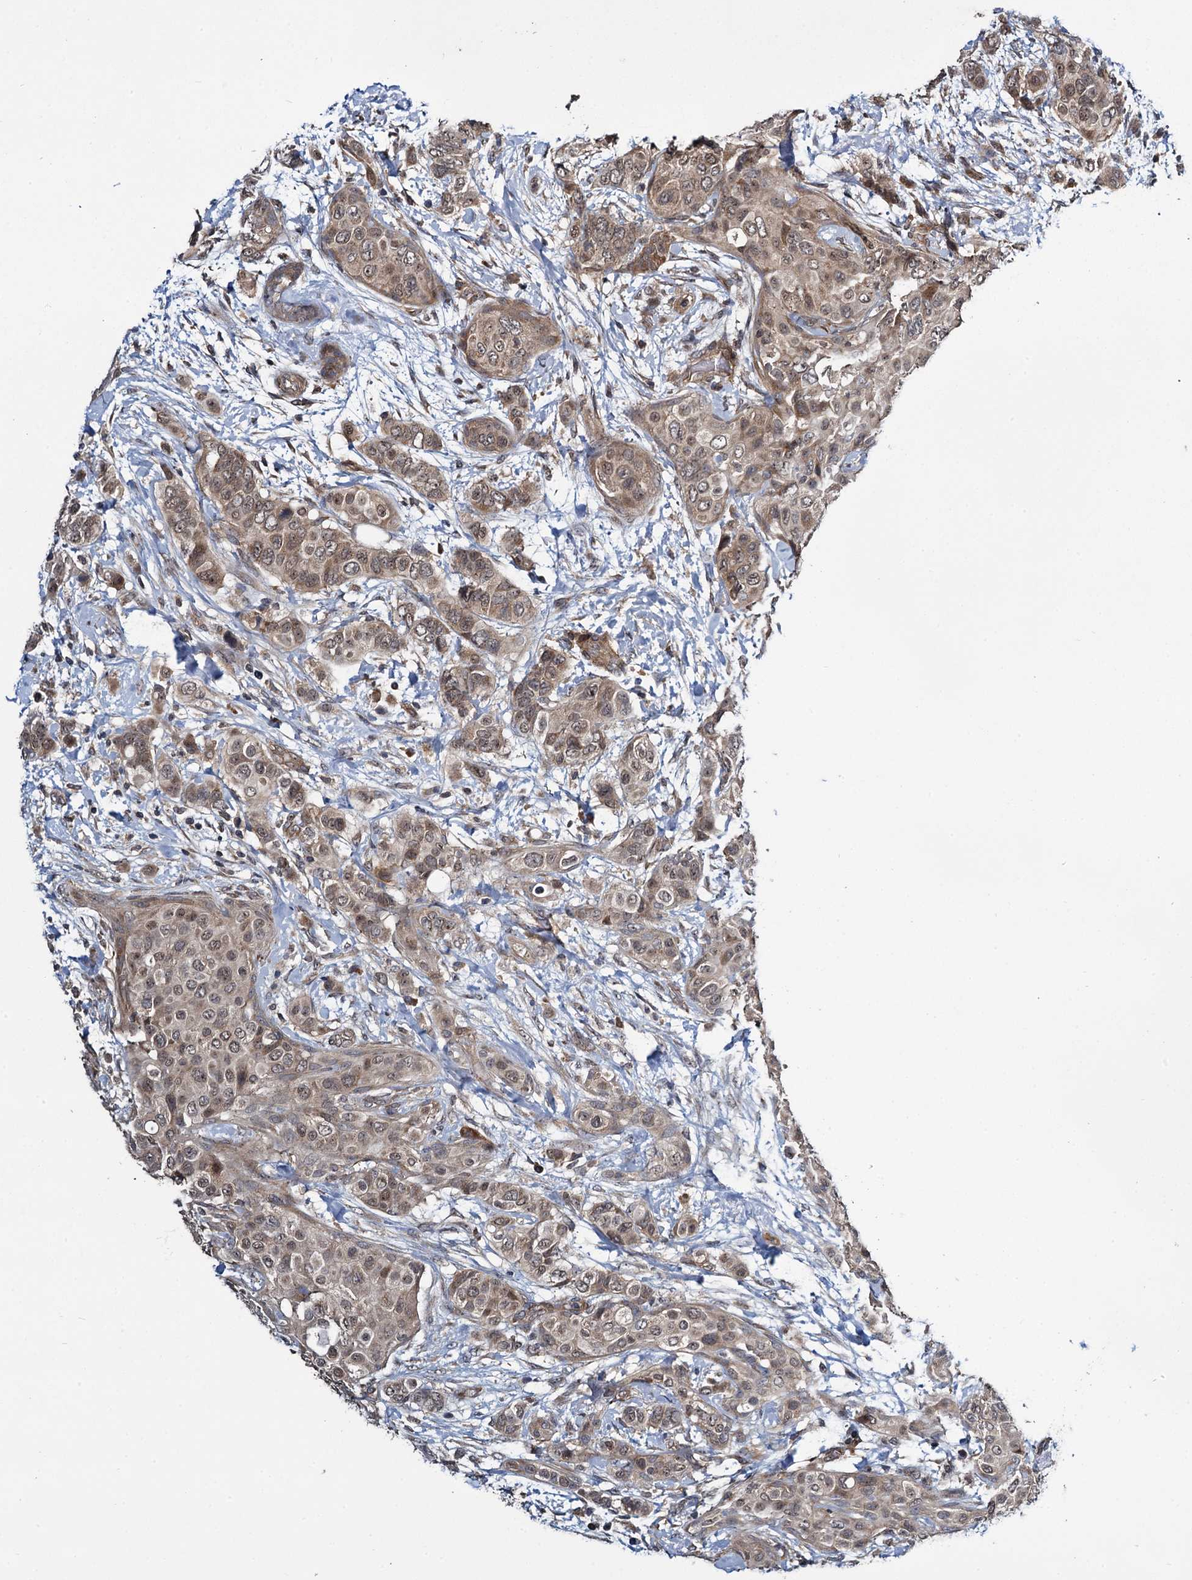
{"staining": {"intensity": "moderate", "quantity": ">75%", "location": "cytoplasmic/membranous,nuclear"}, "tissue": "breast cancer", "cell_type": "Tumor cells", "image_type": "cancer", "snomed": [{"axis": "morphology", "description": "Lobular carcinoma"}, {"axis": "topography", "description": "Breast"}], "caption": "Protein staining of lobular carcinoma (breast) tissue shows moderate cytoplasmic/membranous and nuclear positivity in about >75% of tumor cells.", "gene": "ARHGAP42", "patient": {"sex": "female", "age": 51}}